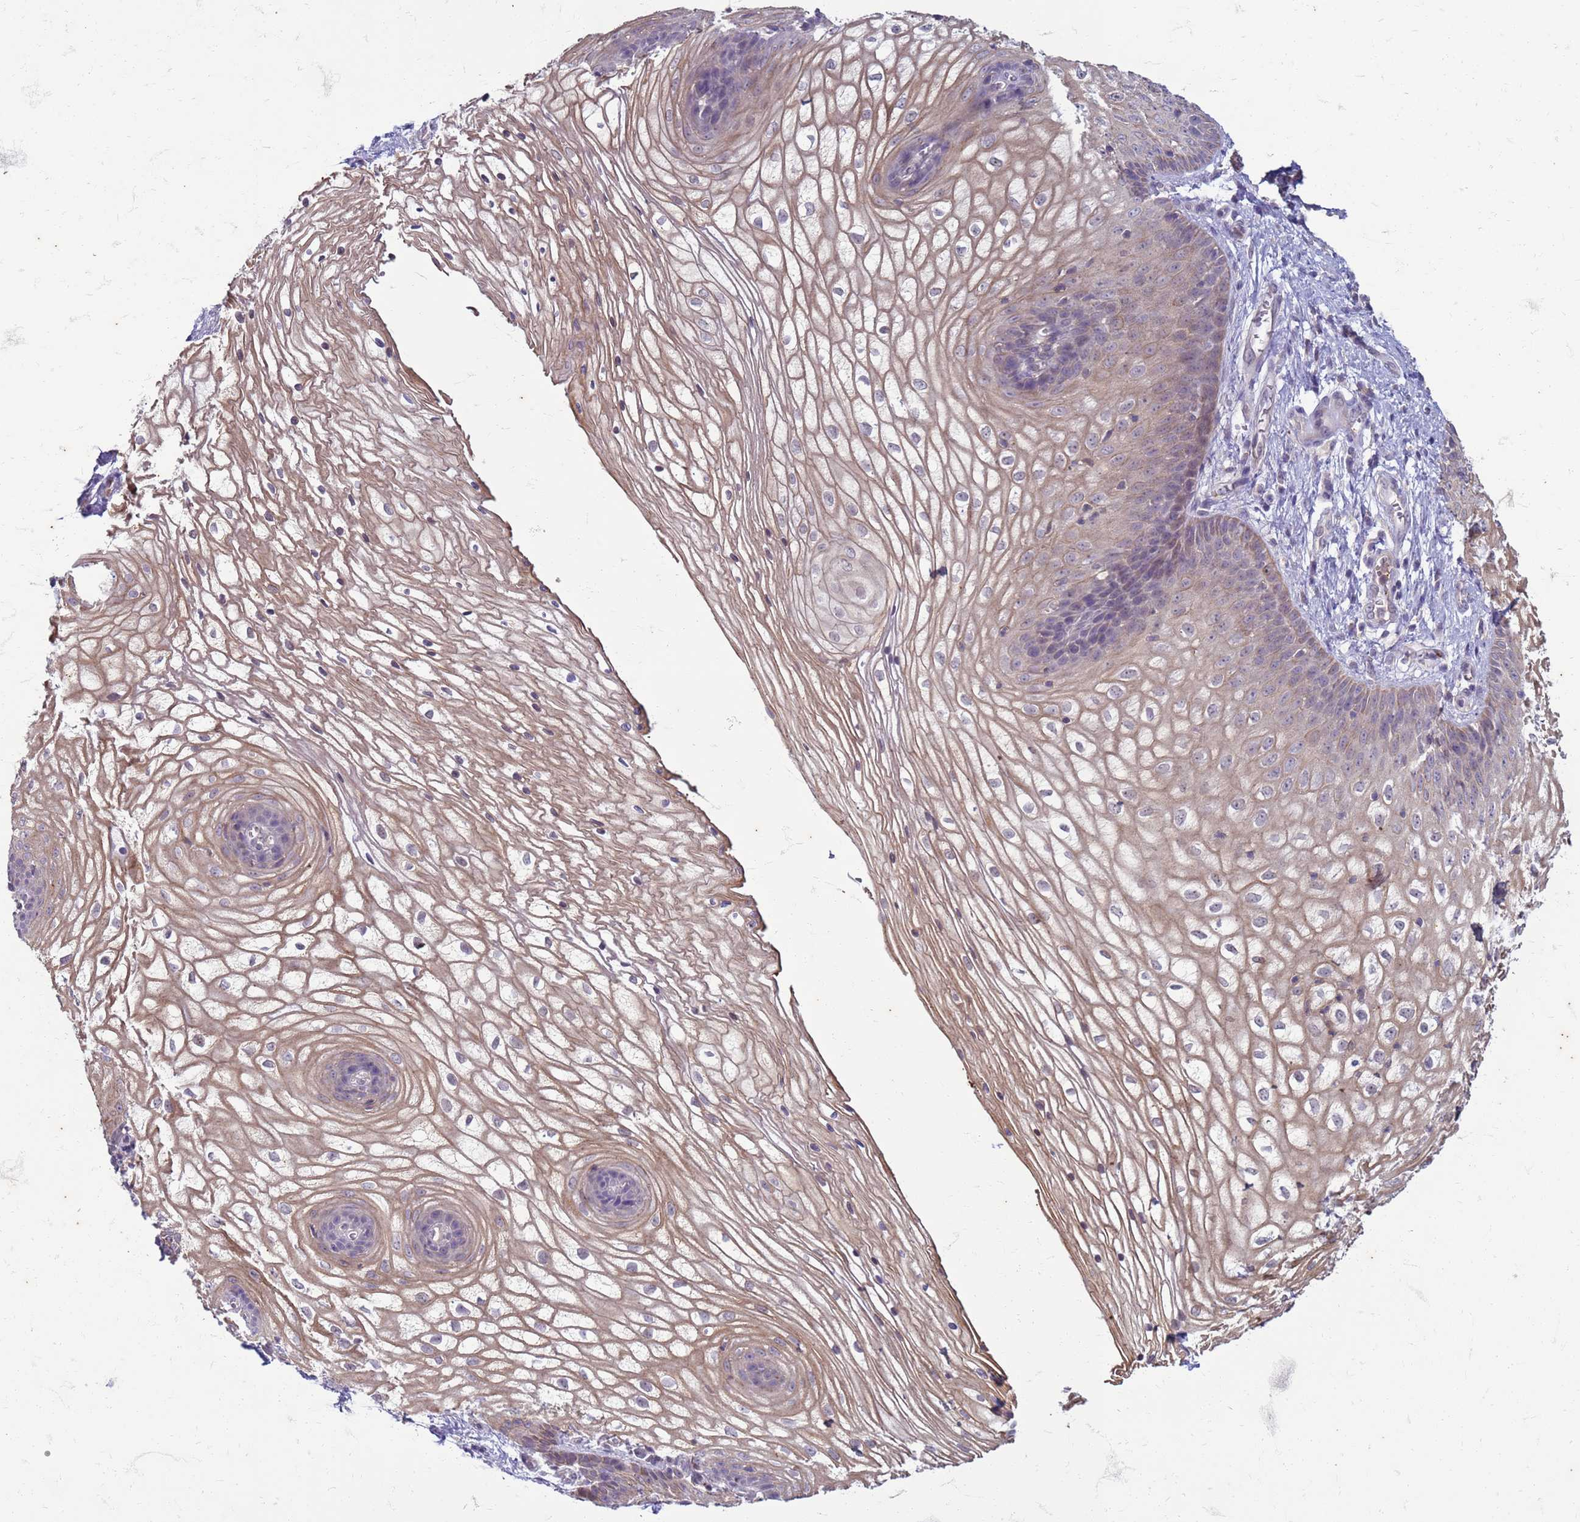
{"staining": {"intensity": "weak", "quantity": "25%-75%", "location": "cytoplasmic/membranous"}, "tissue": "vagina", "cell_type": "Squamous epithelial cells", "image_type": "normal", "snomed": [{"axis": "morphology", "description": "Normal tissue, NOS"}, {"axis": "topography", "description": "Vagina"}], "caption": "The image reveals immunohistochemical staining of benign vagina. There is weak cytoplasmic/membranous expression is present in approximately 25%-75% of squamous epithelial cells.", "gene": "SLC15A3", "patient": {"sex": "female", "age": 34}}